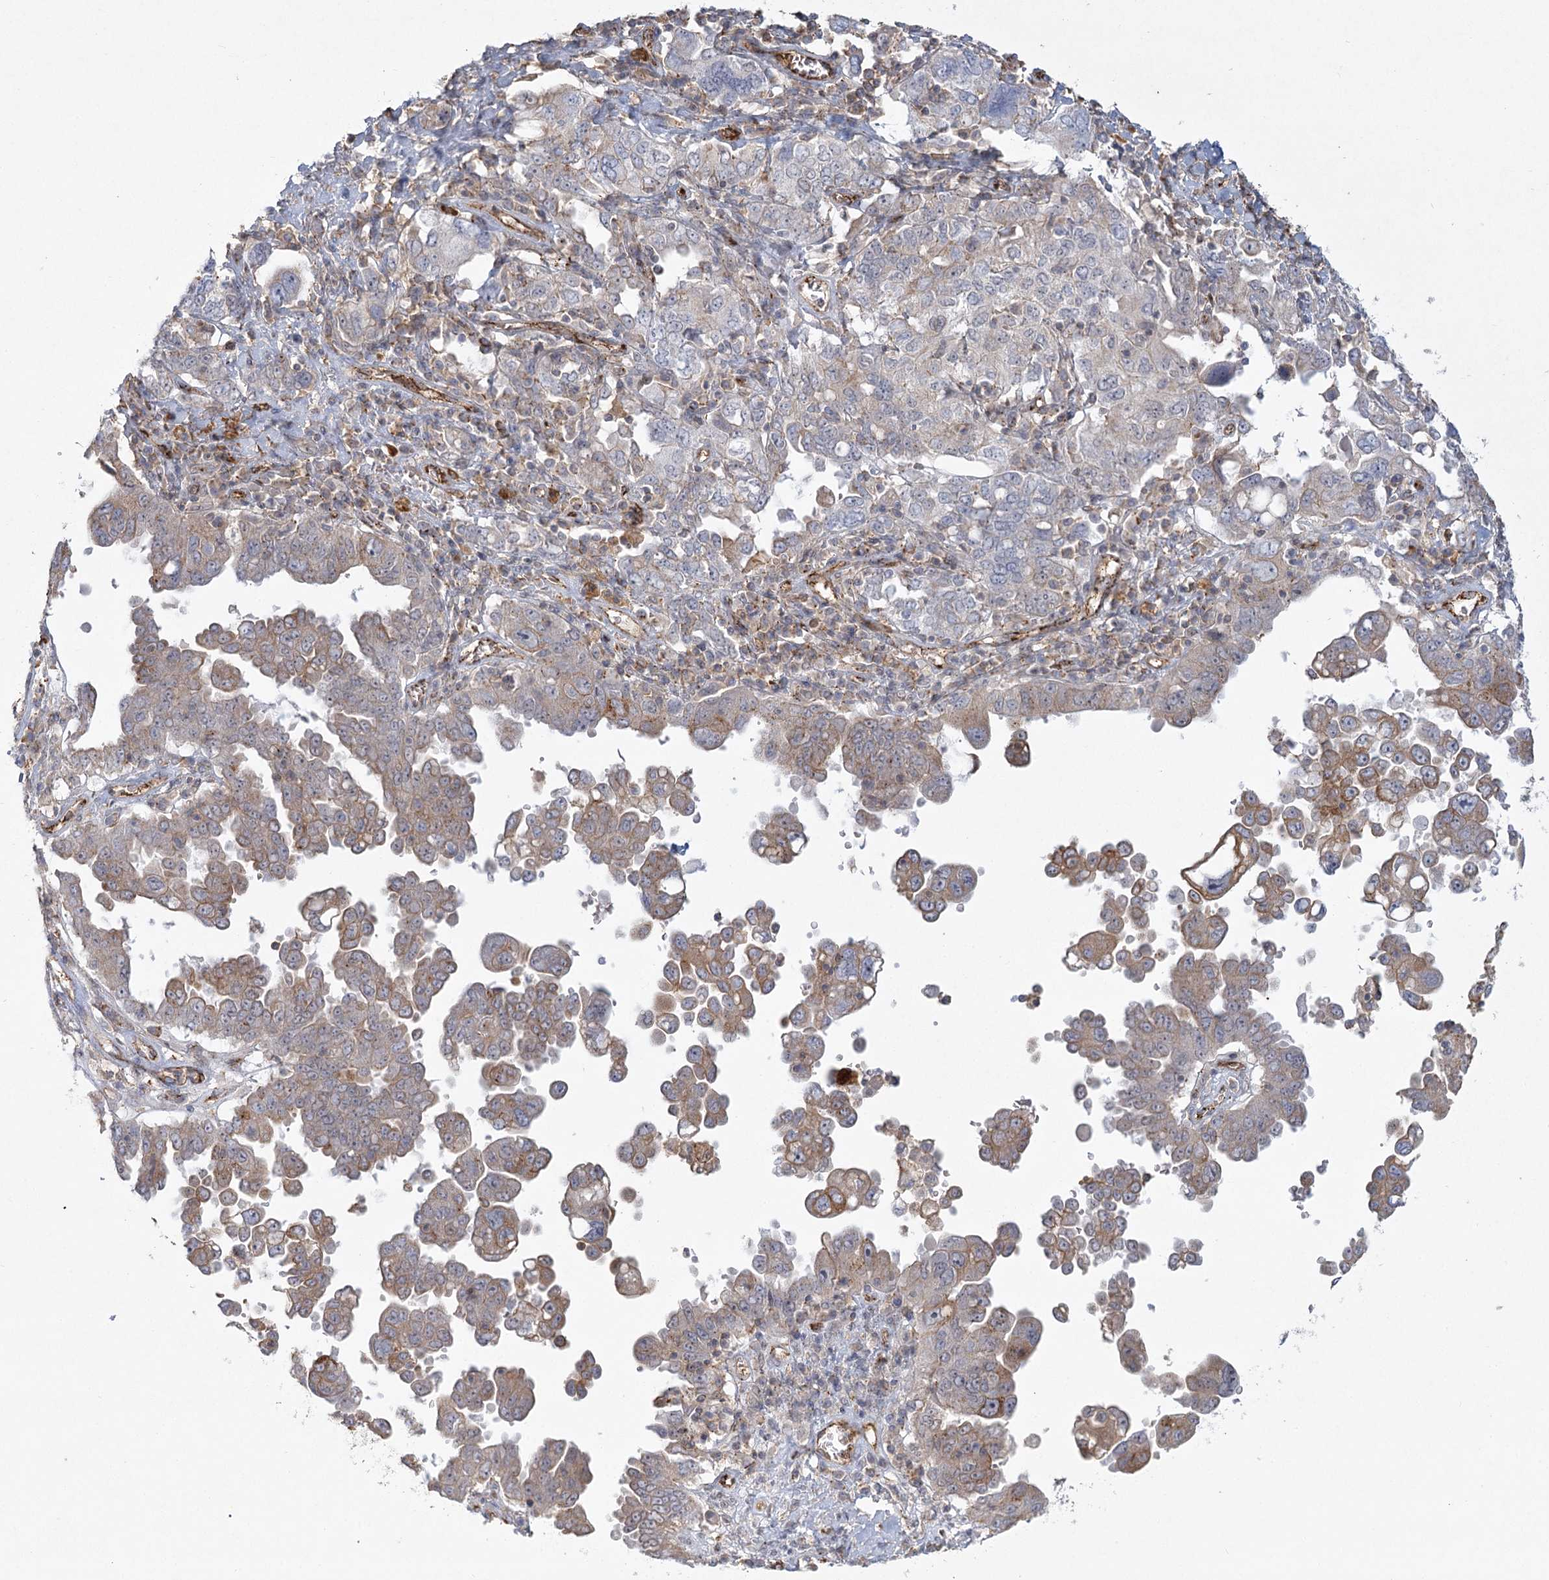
{"staining": {"intensity": "weak", "quantity": "25%-75%", "location": "cytoplasmic/membranous"}, "tissue": "ovarian cancer", "cell_type": "Tumor cells", "image_type": "cancer", "snomed": [{"axis": "morphology", "description": "Carcinoma, endometroid"}, {"axis": "topography", "description": "Ovary"}], "caption": "This is an image of IHC staining of endometroid carcinoma (ovarian), which shows weak positivity in the cytoplasmic/membranous of tumor cells.", "gene": "KBTBD4", "patient": {"sex": "female", "age": 62}}